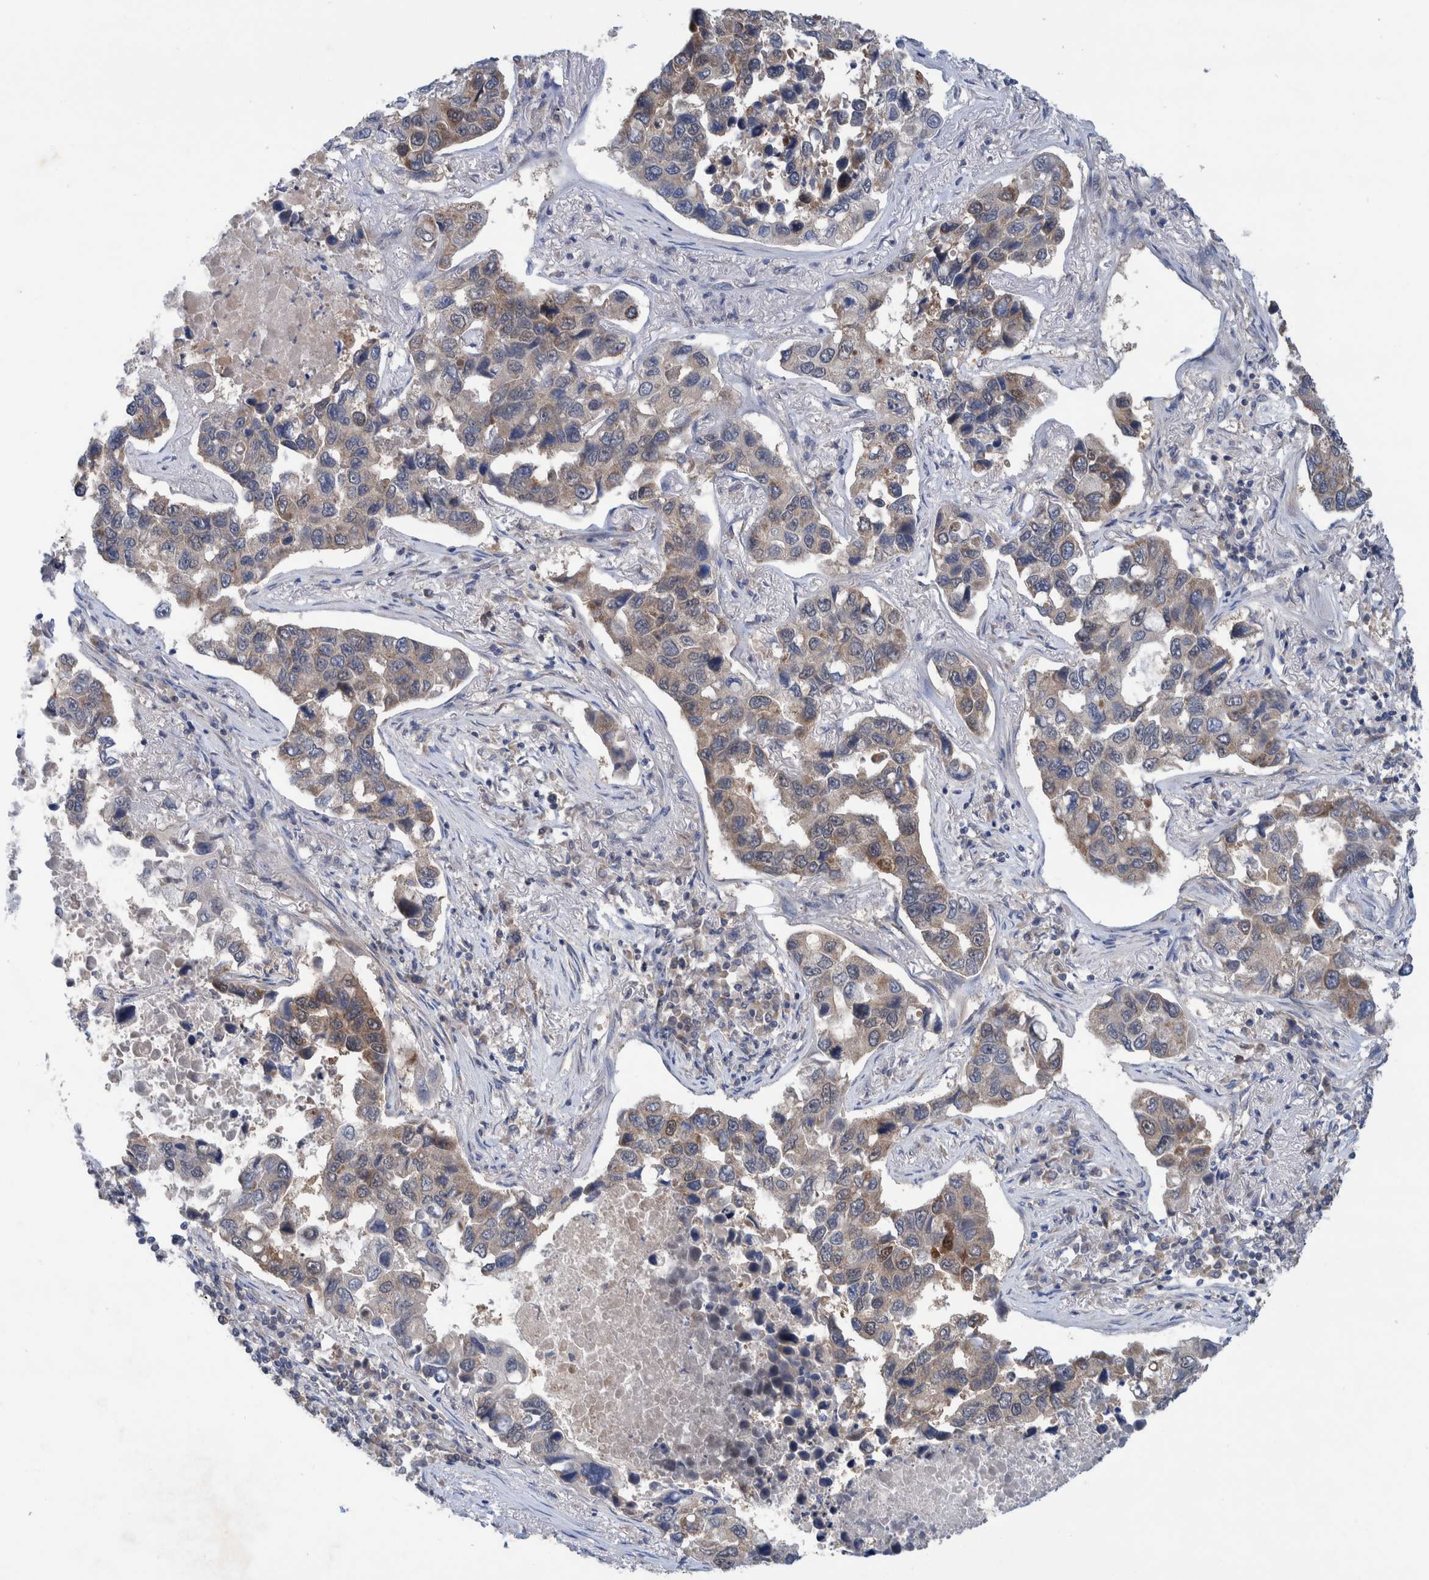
{"staining": {"intensity": "weak", "quantity": "25%-75%", "location": "cytoplasmic/membranous"}, "tissue": "lung cancer", "cell_type": "Tumor cells", "image_type": "cancer", "snomed": [{"axis": "morphology", "description": "Adenocarcinoma, NOS"}, {"axis": "topography", "description": "Lung"}], "caption": "A high-resolution image shows immunohistochemistry staining of lung cancer (adenocarcinoma), which exhibits weak cytoplasmic/membranous positivity in about 25%-75% of tumor cells.", "gene": "PLPBP", "patient": {"sex": "male", "age": 64}}